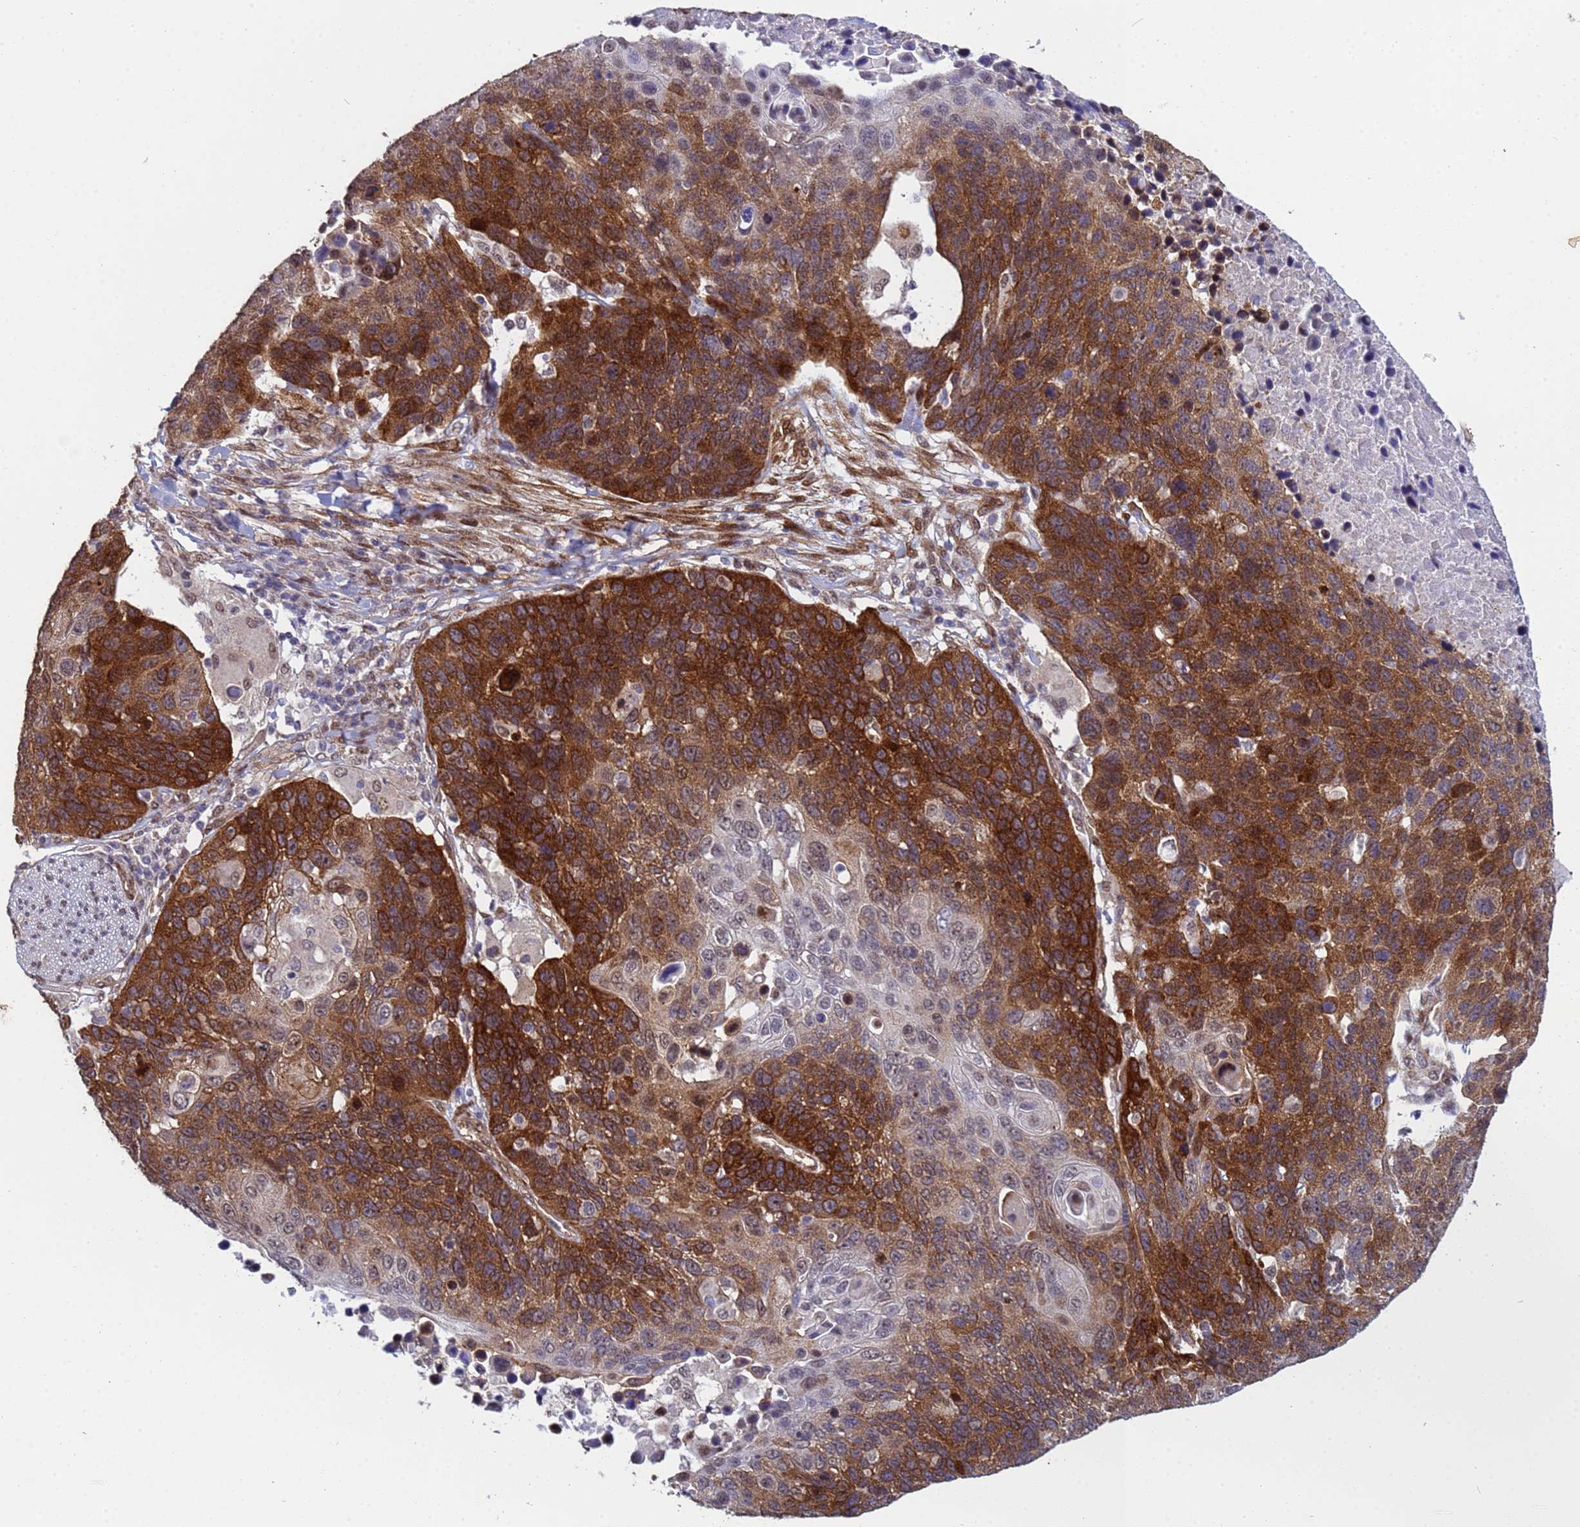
{"staining": {"intensity": "strong", "quantity": ">75%", "location": "cytoplasmic/membranous"}, "tissue": "lung cancer", "cell_type": "Tumor cells", "image_type": "cancer", "snomed": [{"axis": "morphology", "description": "Normal tissue, NOS"}, {"axis": "morphology", "description": "Squamous cell carcinoma, NOS"}, {"axis": "topography", "description": "Lymph node"}, {"axis": "topography", "description": "Lung"}], "caption": "A photomicrograph showing strong cytoplasmic/membranous positivity in about >75% of tumor cells in lung squamous cell carcinoma, as visualized by brown immunohistochemical staining.", "gene": "TRIP6", "patient": {"sex": "male", "age": 66}}